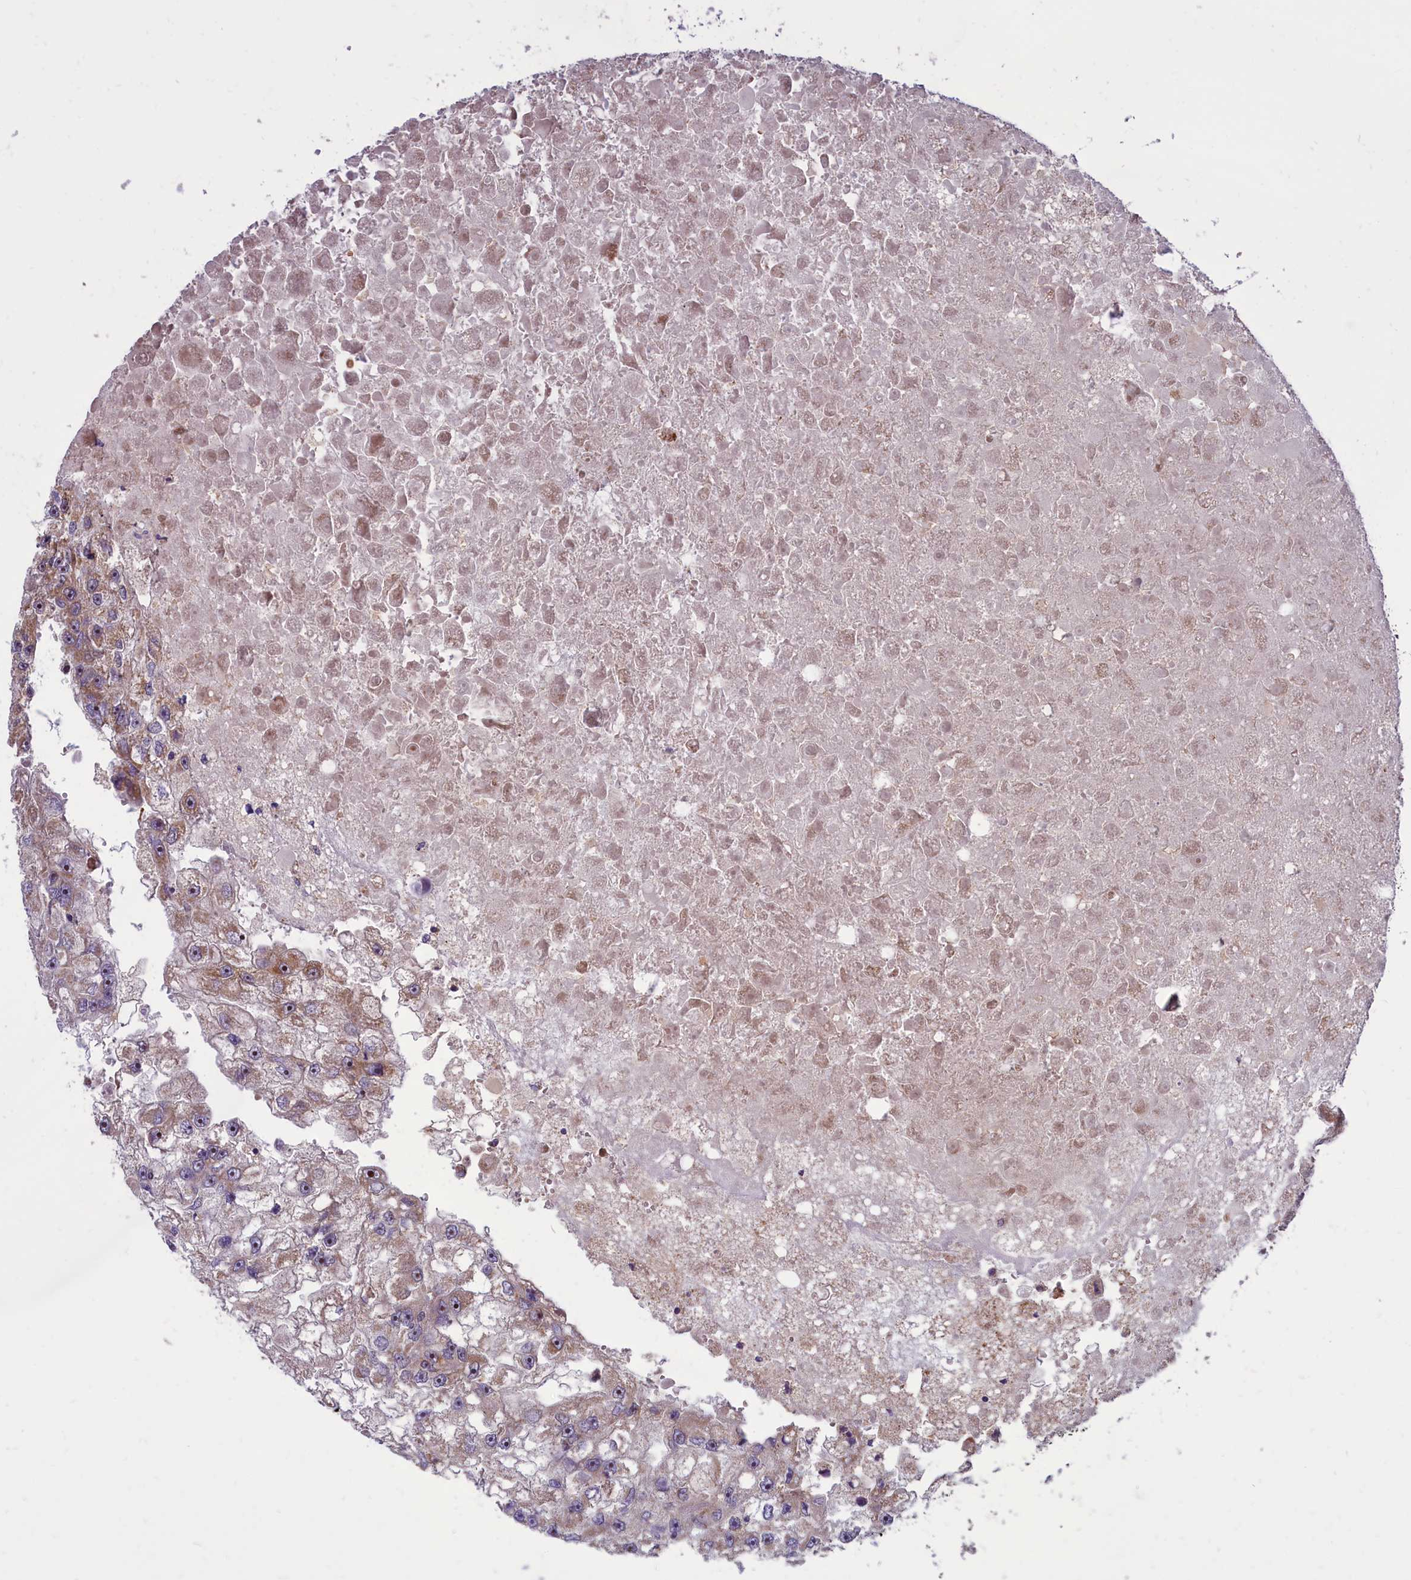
{"staining": {"intensity": "weak", "quantity": "<25%", "location": "cytoplasmic/membranous,nuclear"}, "tissue": "renal cancer", "cell_type": "Tumor cells", "image_type": "cancer", "snomed": [{"axis": "morphology", "description": "Adenocarcinoma, NOS"}, {"axis": "topography", "description": "Kidney"}], "caption": "IHC image of human renal cancer (adenocarcinoma) stained for a protein (brown), which reveals no staining in tumor cells.", "gene": "GLRX5", "patient": {"sex": "male", "age": 63}}